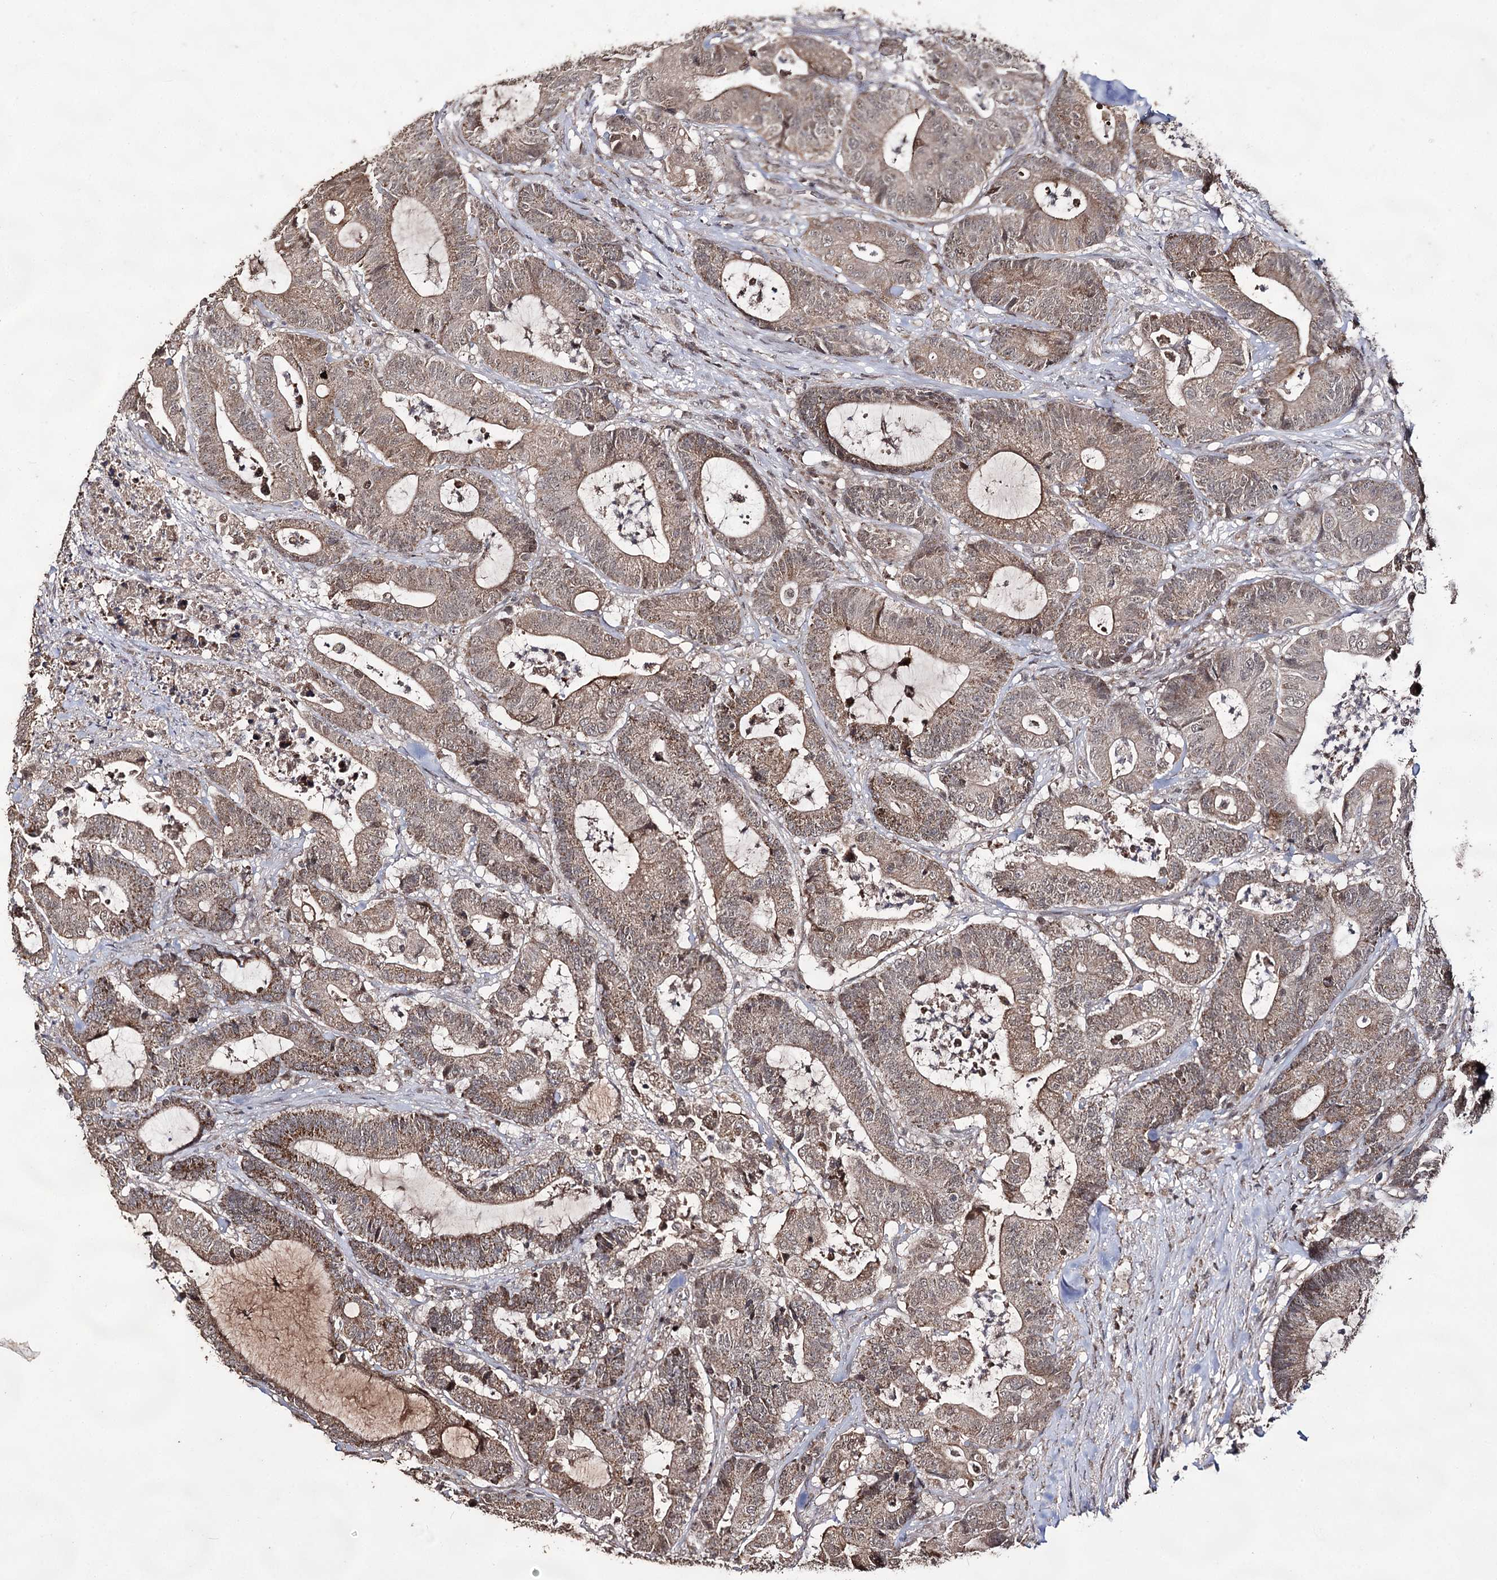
{"staining": {"intensity": "moderate", "quantity": ">75%", "location": "cytoplasmic/membranous,nuclear"}, "tissue": "colorectal cancer", "cell_type": "Tumor cells", "image_type": "cancer", "snomed": [{"axis": "morphology", "description": "Adenocarcinoma, NOS"}, {"axis": "topography", "description": "Colon"}], "caption": "Tumor cells exhibit moderate cytoplasmic/membranous and nuclear staining in about >75% of cells in colorectal cancer. (brown staining indicates protein expression, while blue staining denotes nuclei).", "gene": "ACTR6", "patient": {"sex": "female", "age": 84}}